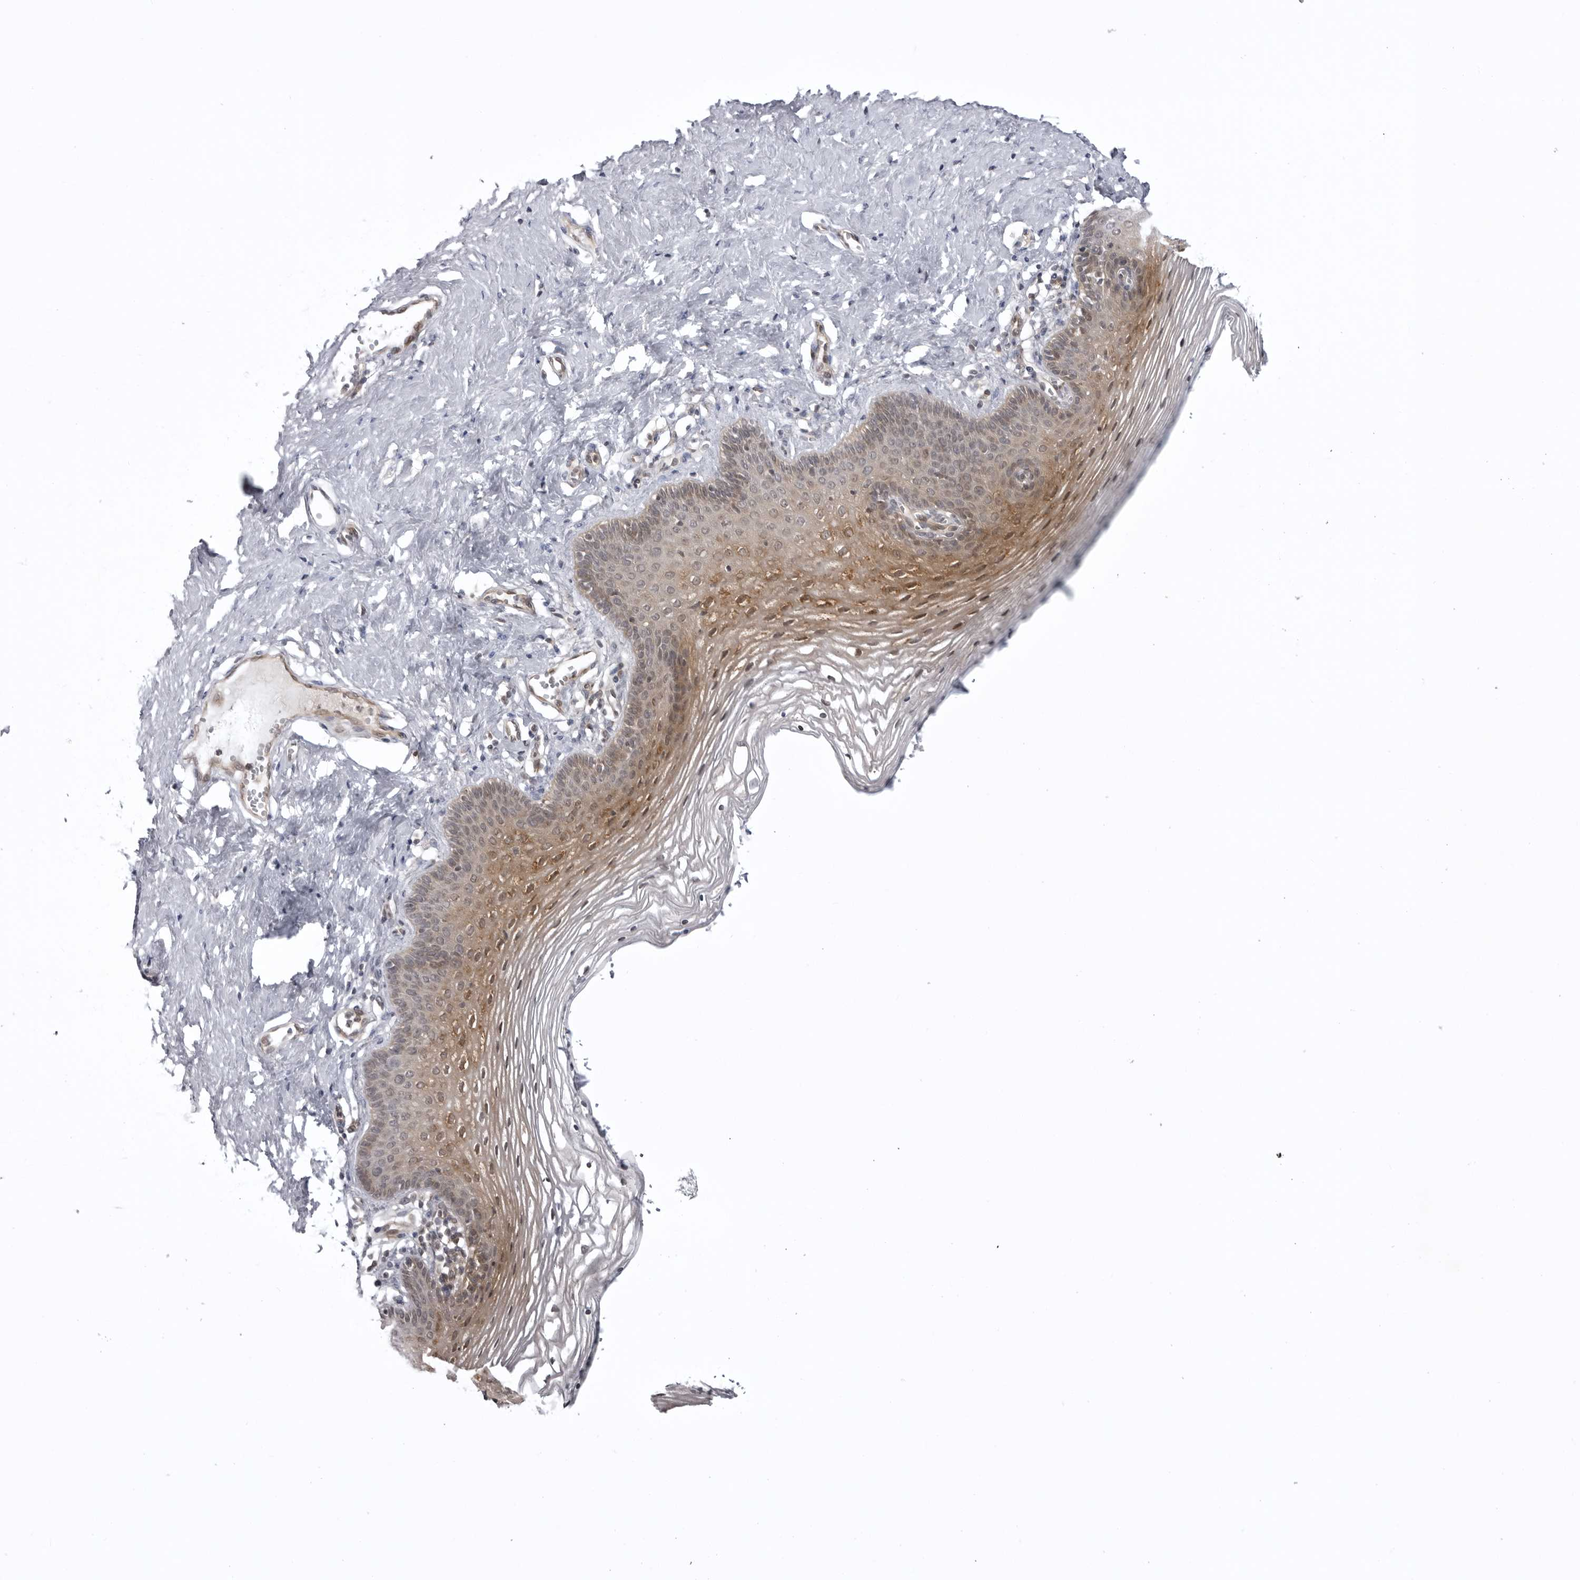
{"staining": {"intensity": "moderate", "quantity": ">75%", "location": "cytoplasmic/membranous"}, "tissue": "vagina", "cell_type": "Squamous epithelial cells", "image_type": "normal", "snomed": [{"axis": "morphology", "description": "Normal tissue, NOS"}, {"axis": "topography", "description": "Vagina"}], "caption": "Immunohistochemical staining of benign human vagina demonstrates moderate cytoplasmic/membranous protein positivity in approximately >75% of squamous epithelial cells.", "gene": "USP43", "patient": {"sex": "female", "age": 32}}